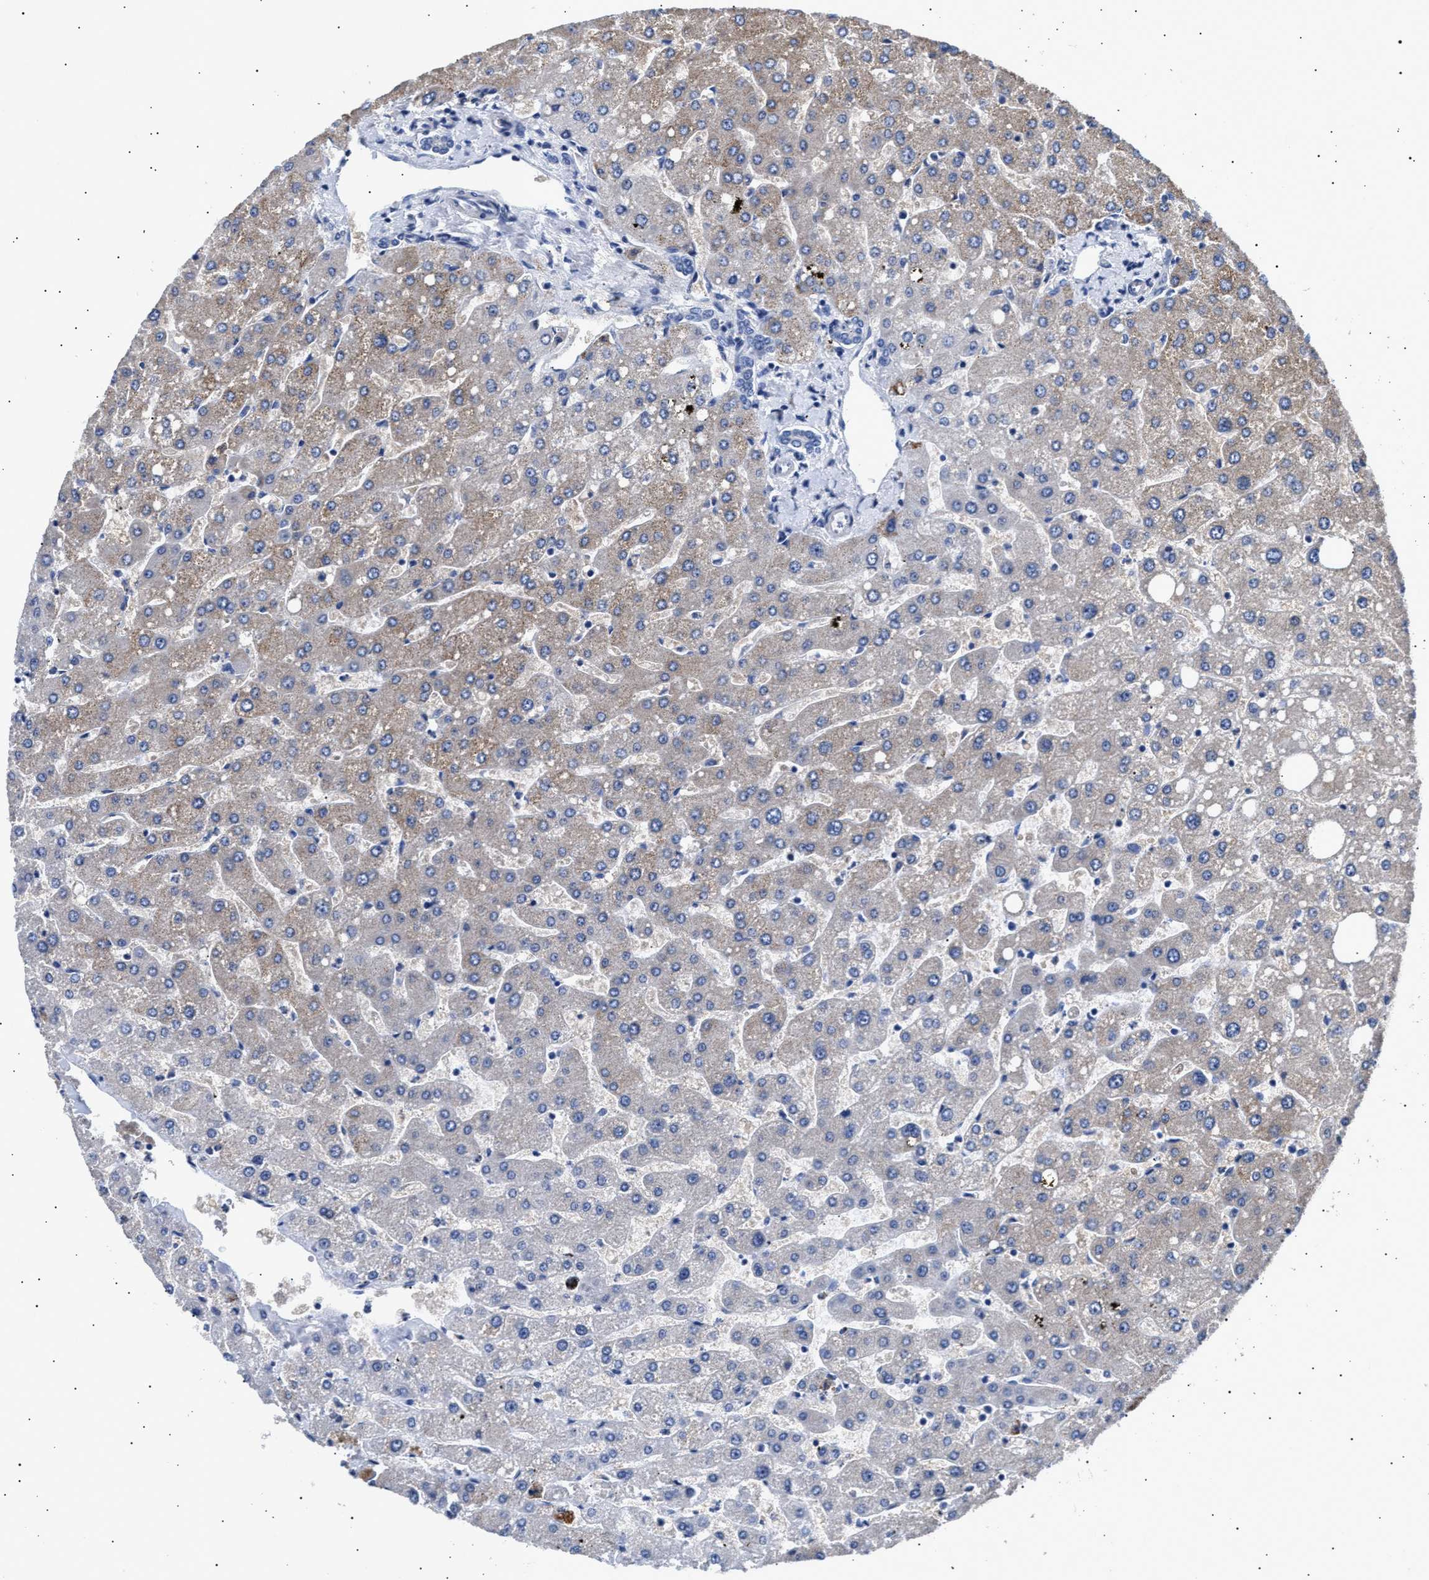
{"staining": {"intensity": "negative", "quantity": "none", "location": "none"}, "tissue": "liver", "cell_type": "Cholangiocytes", "image_type": "normal", "snomed": [{"axis": "morphology", "description": "Normal tissue, NOS"}, {"axis": "topography", "description": "Liver"}], "caption": "DAB immunohistochemical staining of benign human liver displays no significant expression in cholangiocytes.", "gene": "HEMGN", "patient": {"sex": "male", "age": 55}}